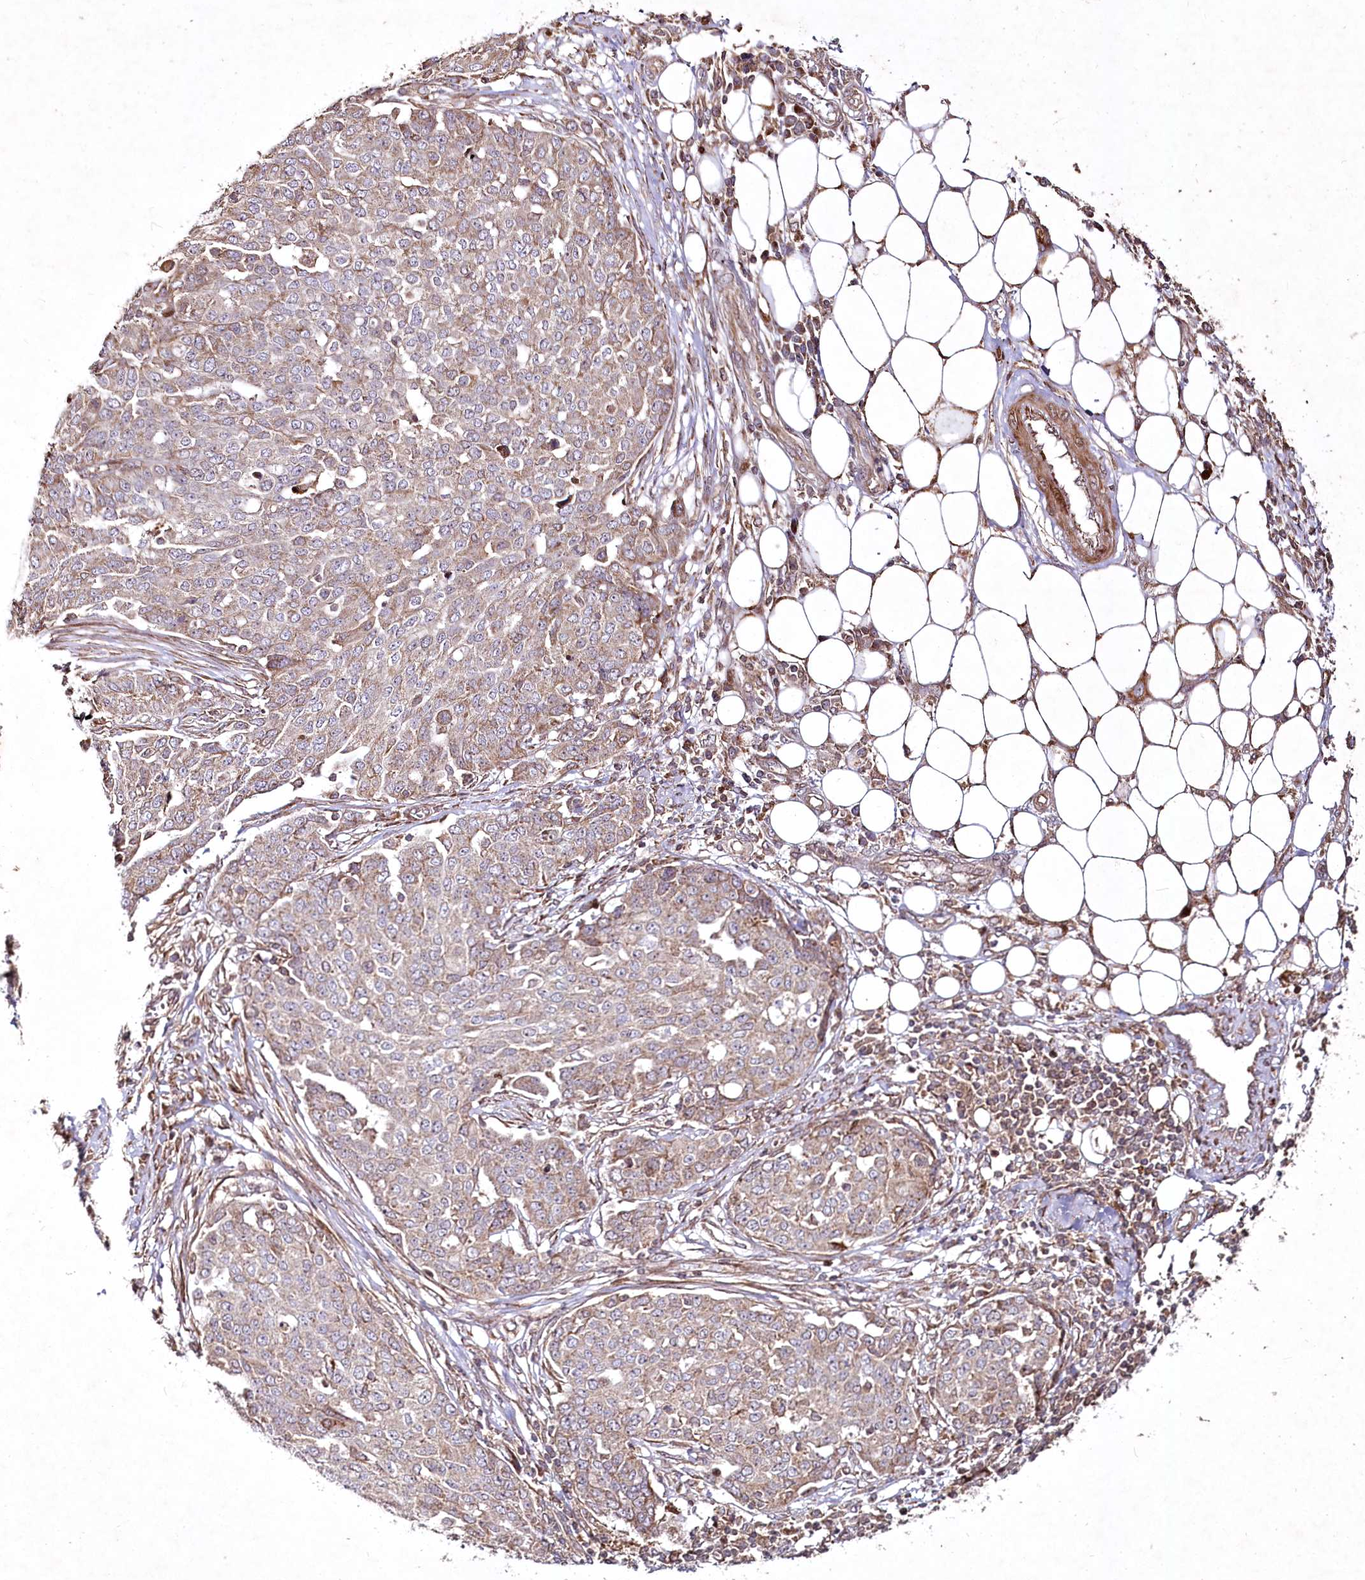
{"staining": {"intensity": "moderate", "quantity": ">75%", "location": "cytoplasmic/membranous"}, "tissue": "ovarian cancer", "cell_type": "Tumor cells", "image_type": "cancer", "snomed": [{"axis": "morphology", "description": "Cystadenocarcinoma, serous, NOS"}, {"axis": "topography", "description": "Soft tissue"}, {"axis": "topography", "description": "Ovary"}], "caption": "Immunohistochemical staining of ovarian serous cystadenocarcinoma displays moderate cytoplasmic/membranous protein staining in about >75% of tumor cells.", "gene": "PSTK", "patient": {"sex": "female", "age": 57}}